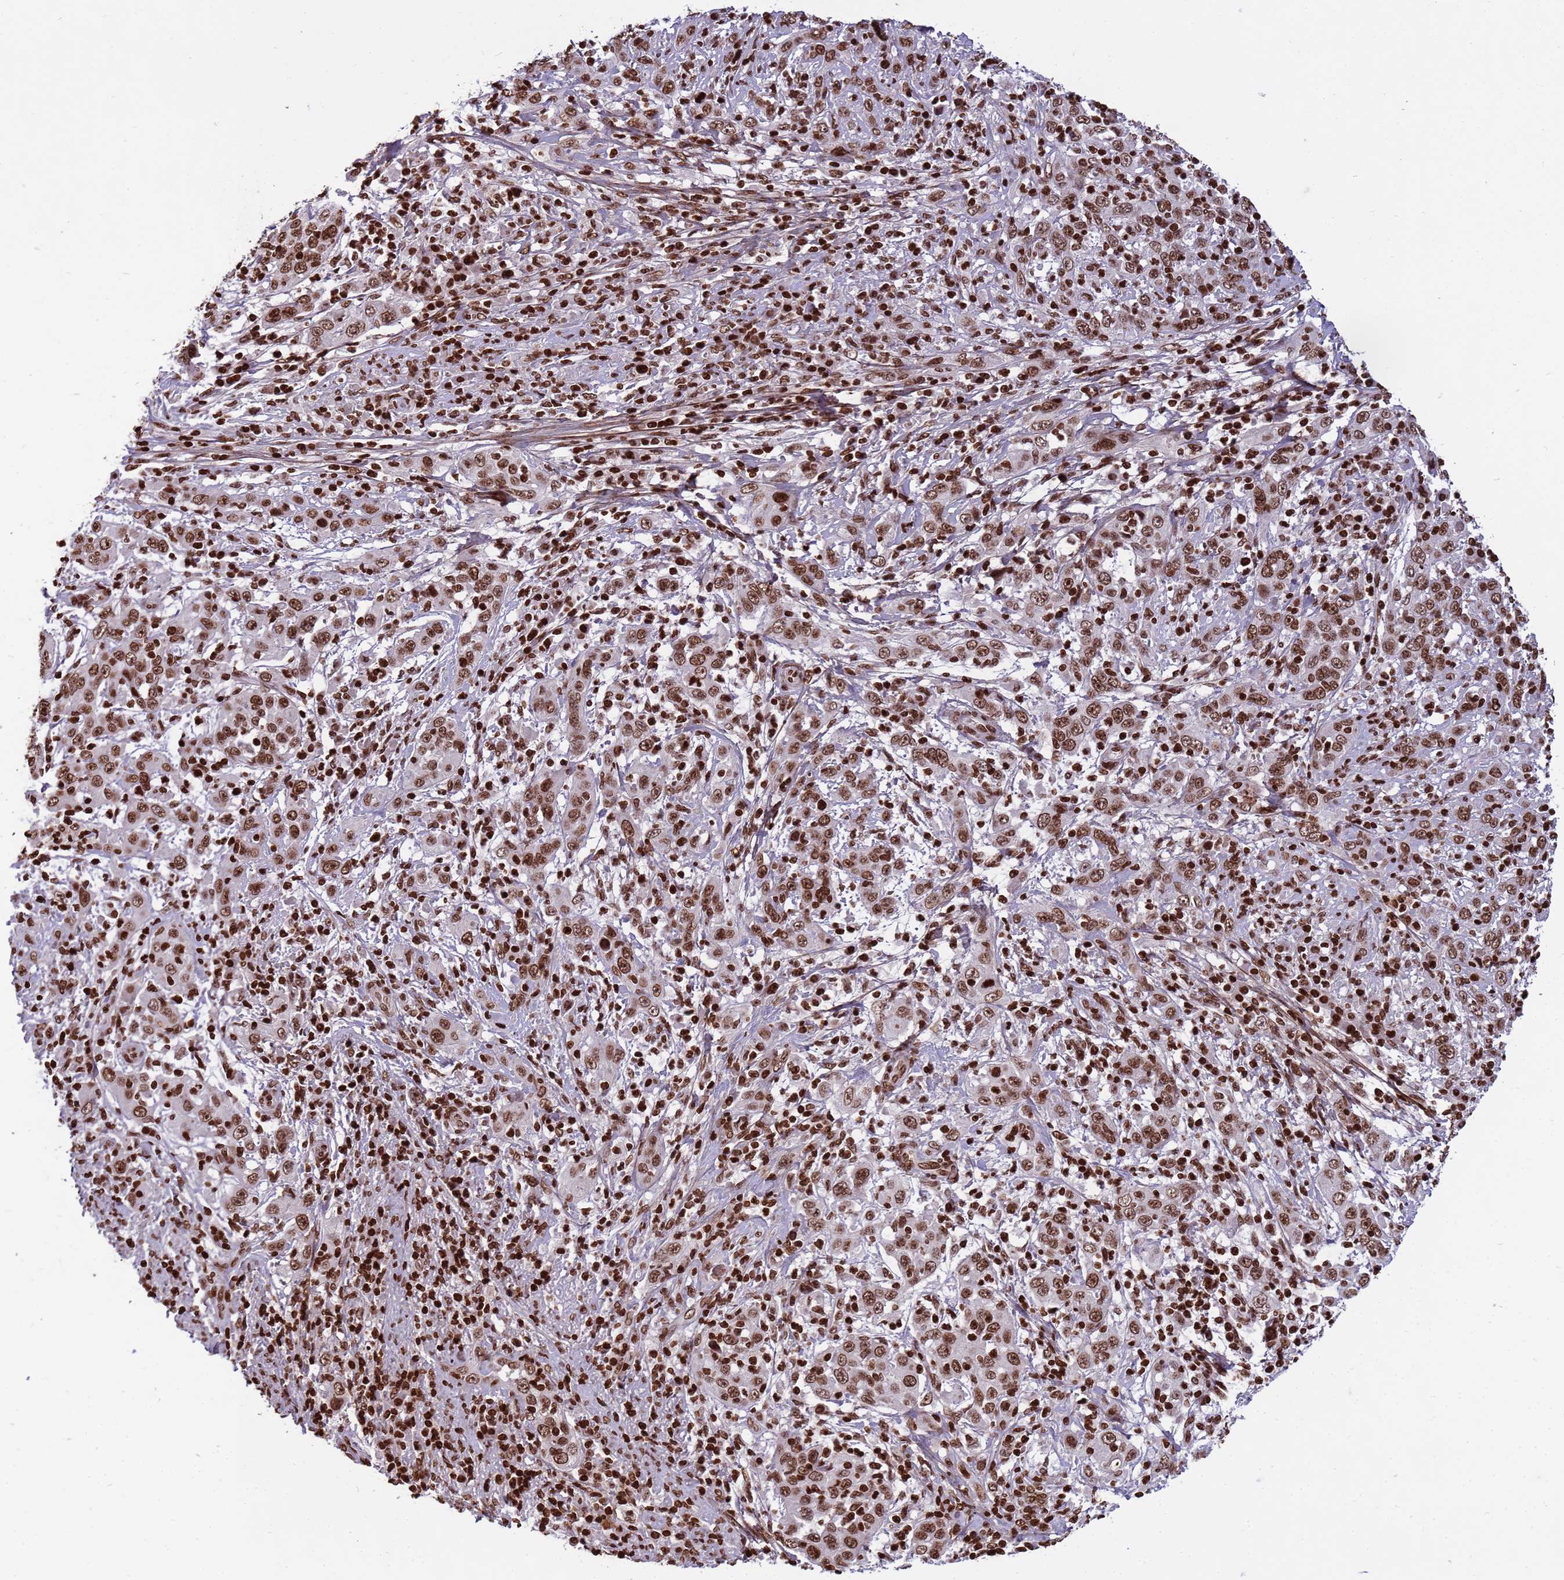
{"staining": {"intensity": "strong", "quantity": ">75%", "location": "nuclear"}, "tissue": "cervical cancer", "cell_type": "Tumor cells", "image_type": "cancer", "snomed": [{"axis": "morphology", "description": "Squamous cell carcinoma, NOS"}, {"axis": "topography", "description": "Cervix"}], "caption": "An image of cervical cancer (squamous cell carcinoma) stained for a protein demonstrates strong nuclear brown staining in tumor cells.", "gene": "H3-3B", "patient": {"sex": "female", "age": 46}}